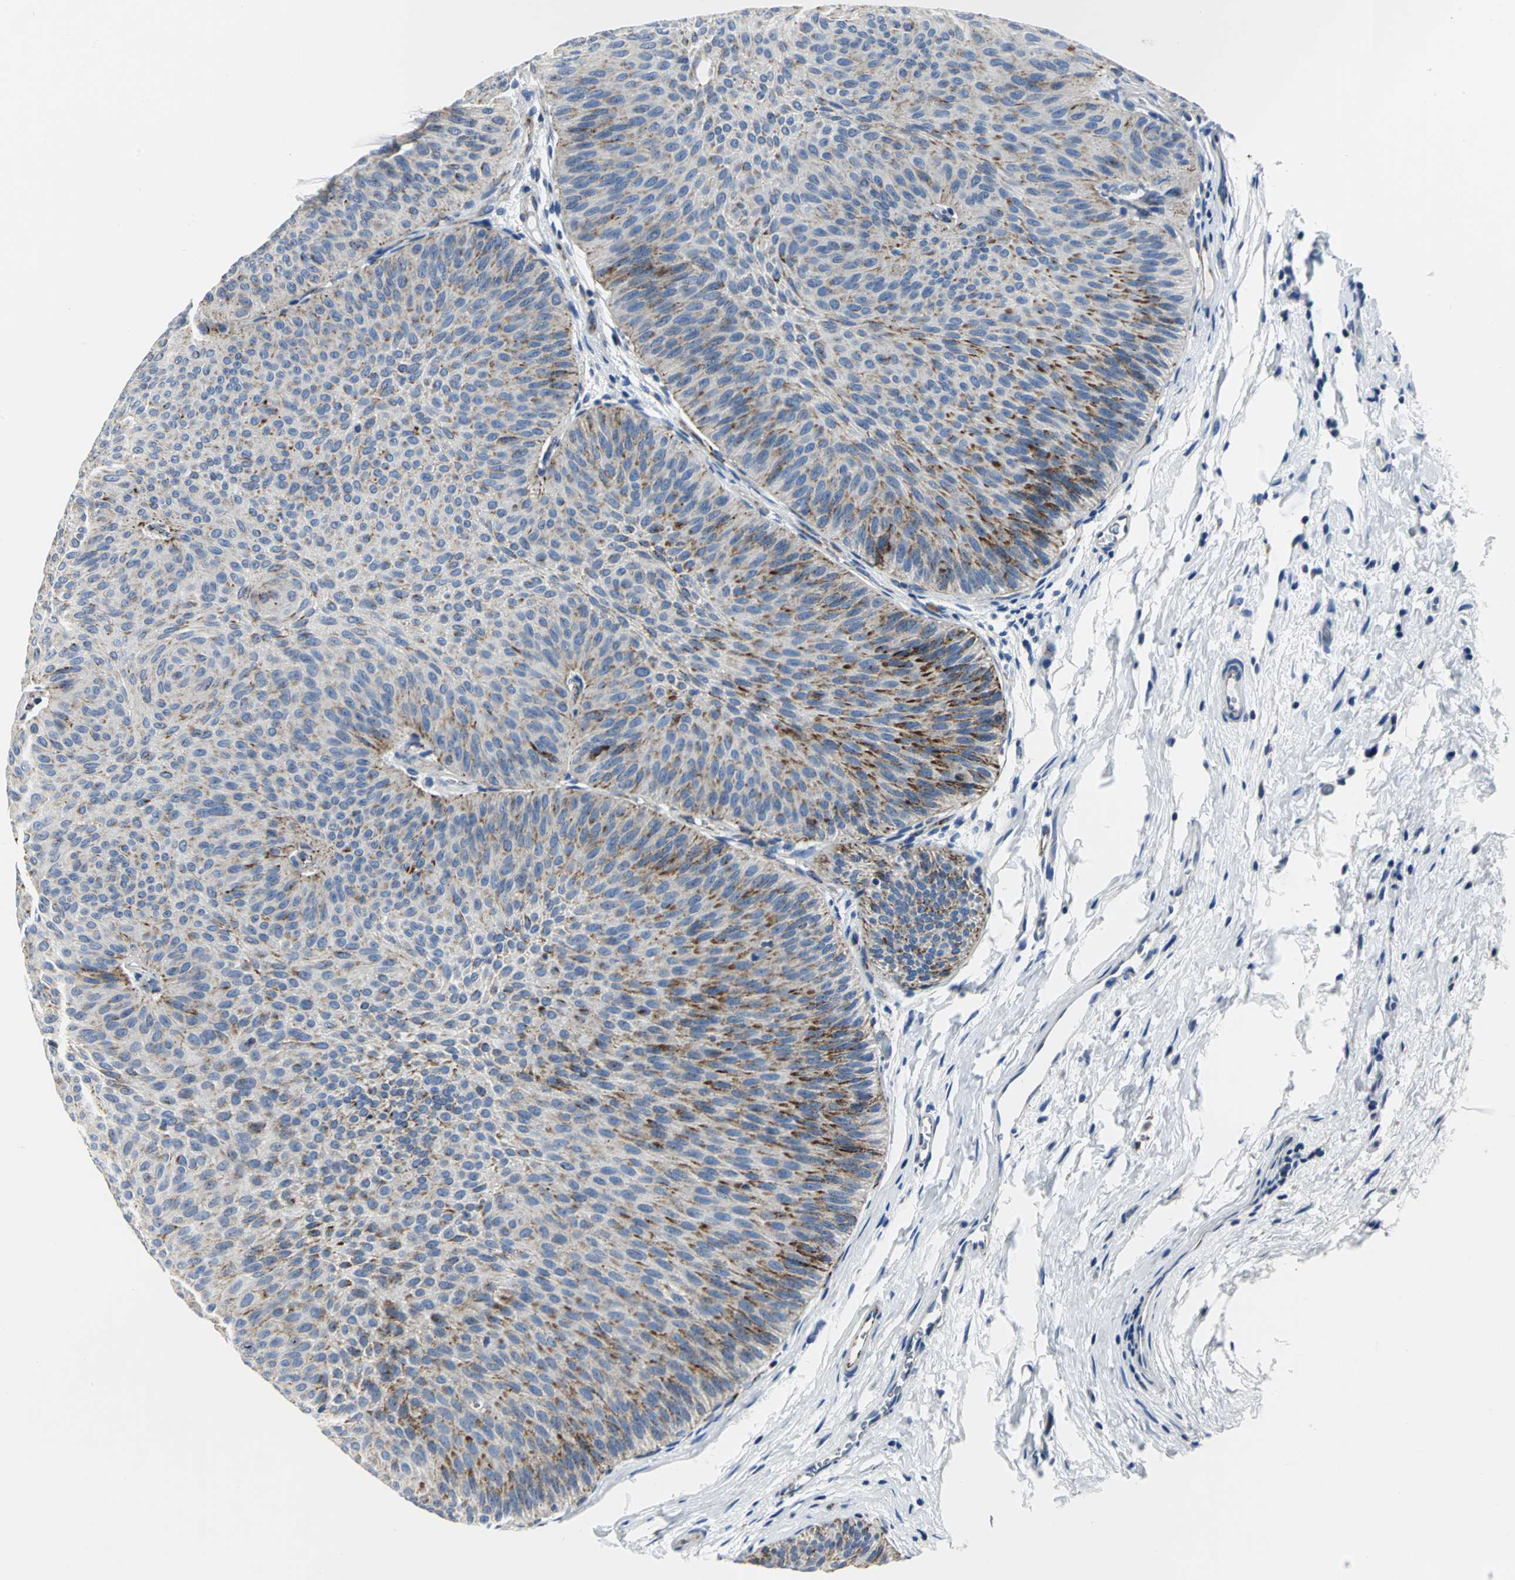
{"staining": {"intensity": "weak", "quantity": "25%-75%", "location": "cytoplasmic/membranous"}, "tissue": "urothelial cancer", "cell_type": "Tumor cells", "image_type": "cancer", "snomed": [{"axis": "morphology", "description": "Urothelial carcinoma, Low grade"}, {"axis": "topography", "description": "Urinary bladder"}], "caption": "Urothelial cancer stained for a protein displays weak cytoplasmic/membranous positivity in tumor cells.", "gene": "IFI6", "patient": {"sex": "female", "age": 60}}